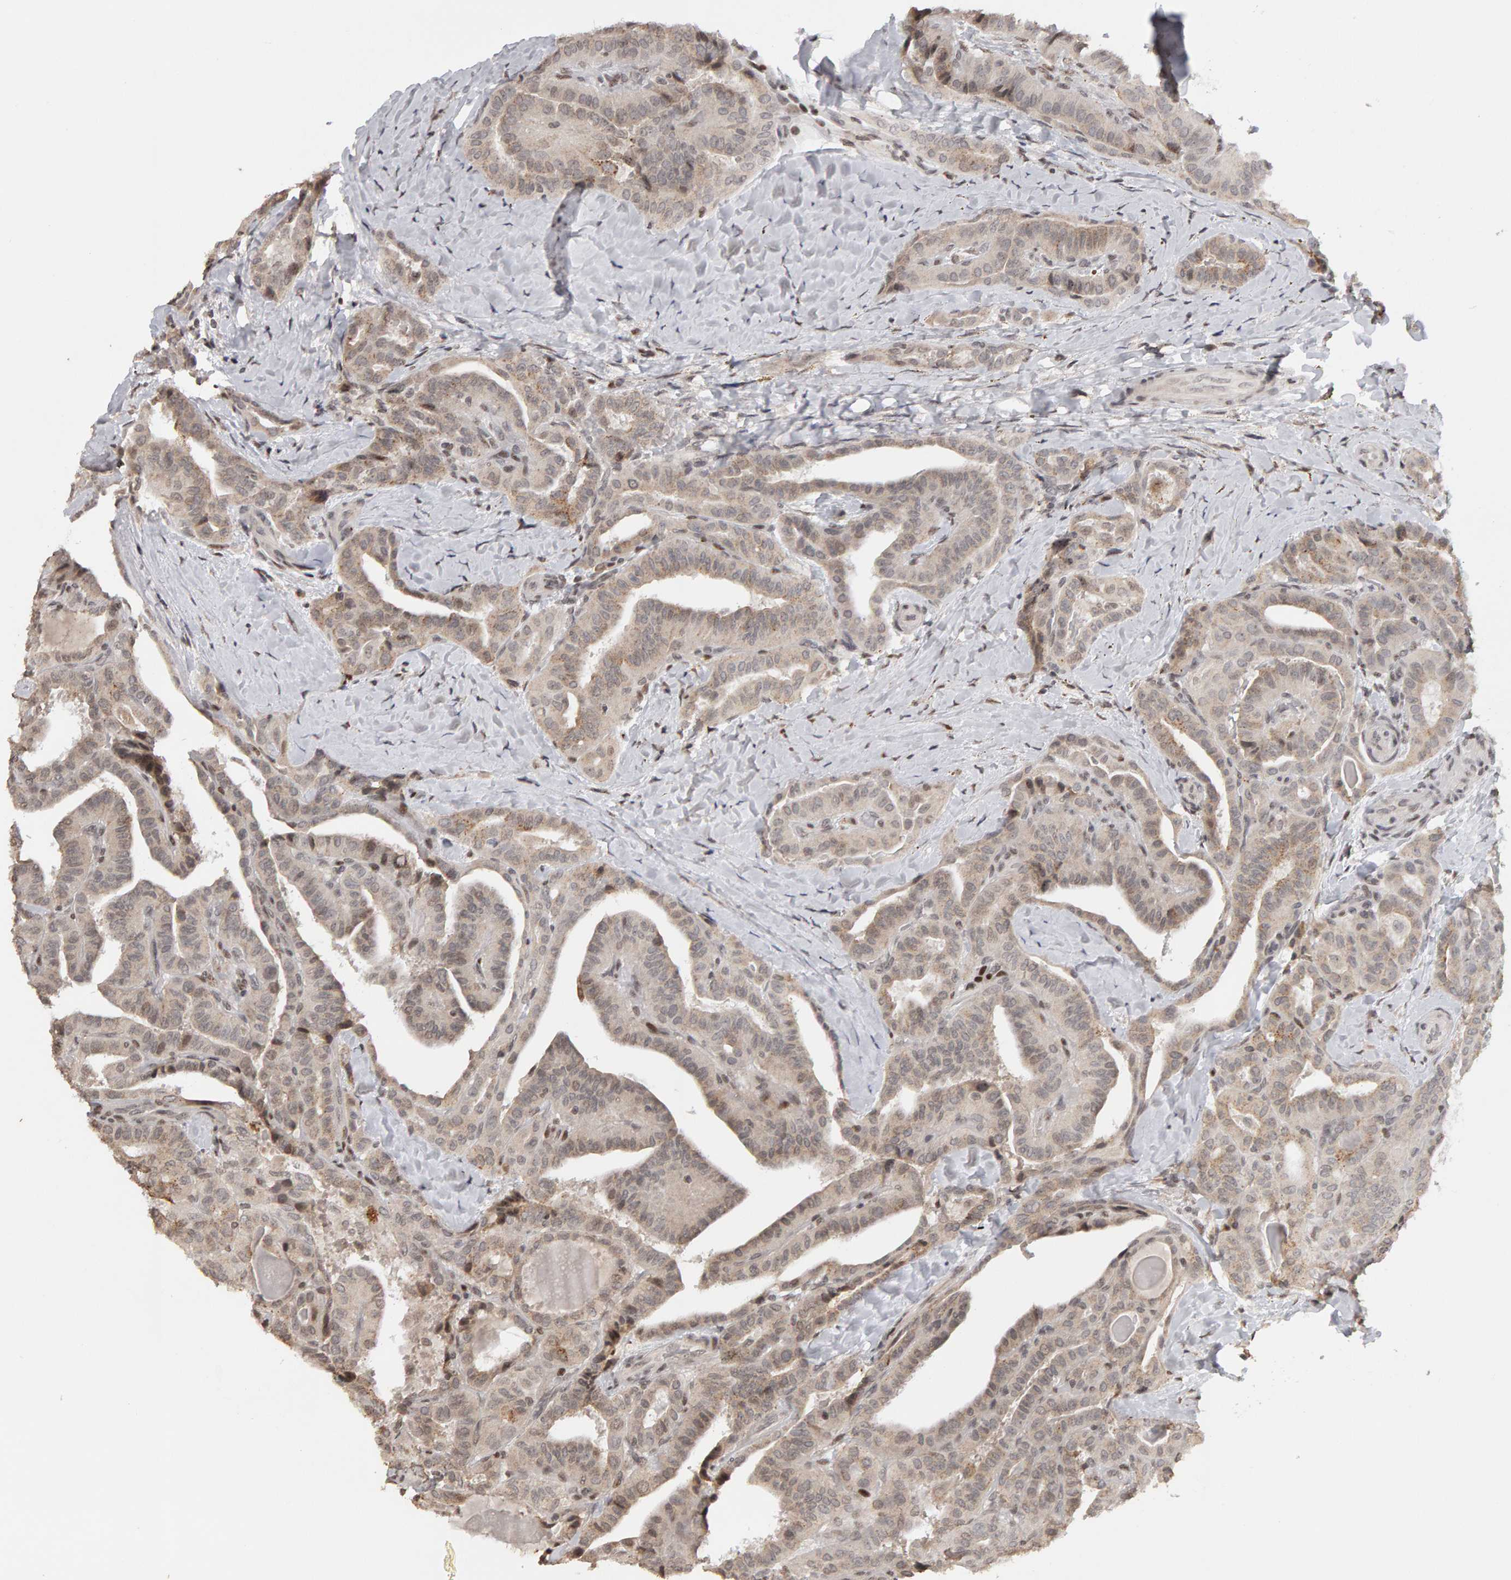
{"staining": {"intensity": "weak", "quantity": ">75%", "location": "cytoplasmic/membranous"}, "tissue": "thyroid cancer", "cell_type": "Tumor cells", "image_type": "cancer", "snomed": [{"axis": "morphology", "description": "Papillary adenocarcinoma, NOS"}, {"axis": "topography", "description": "Thyroid gland"}], "caption": "DAB immunohistochemical staining of thyroid papillary adenocarcinoma exhibits weak cytoplasmic/membranous protein expression in about >75% of tumor cells.", "gene": "TRAM1", "patient": {"sex": "male", "age": 77}}